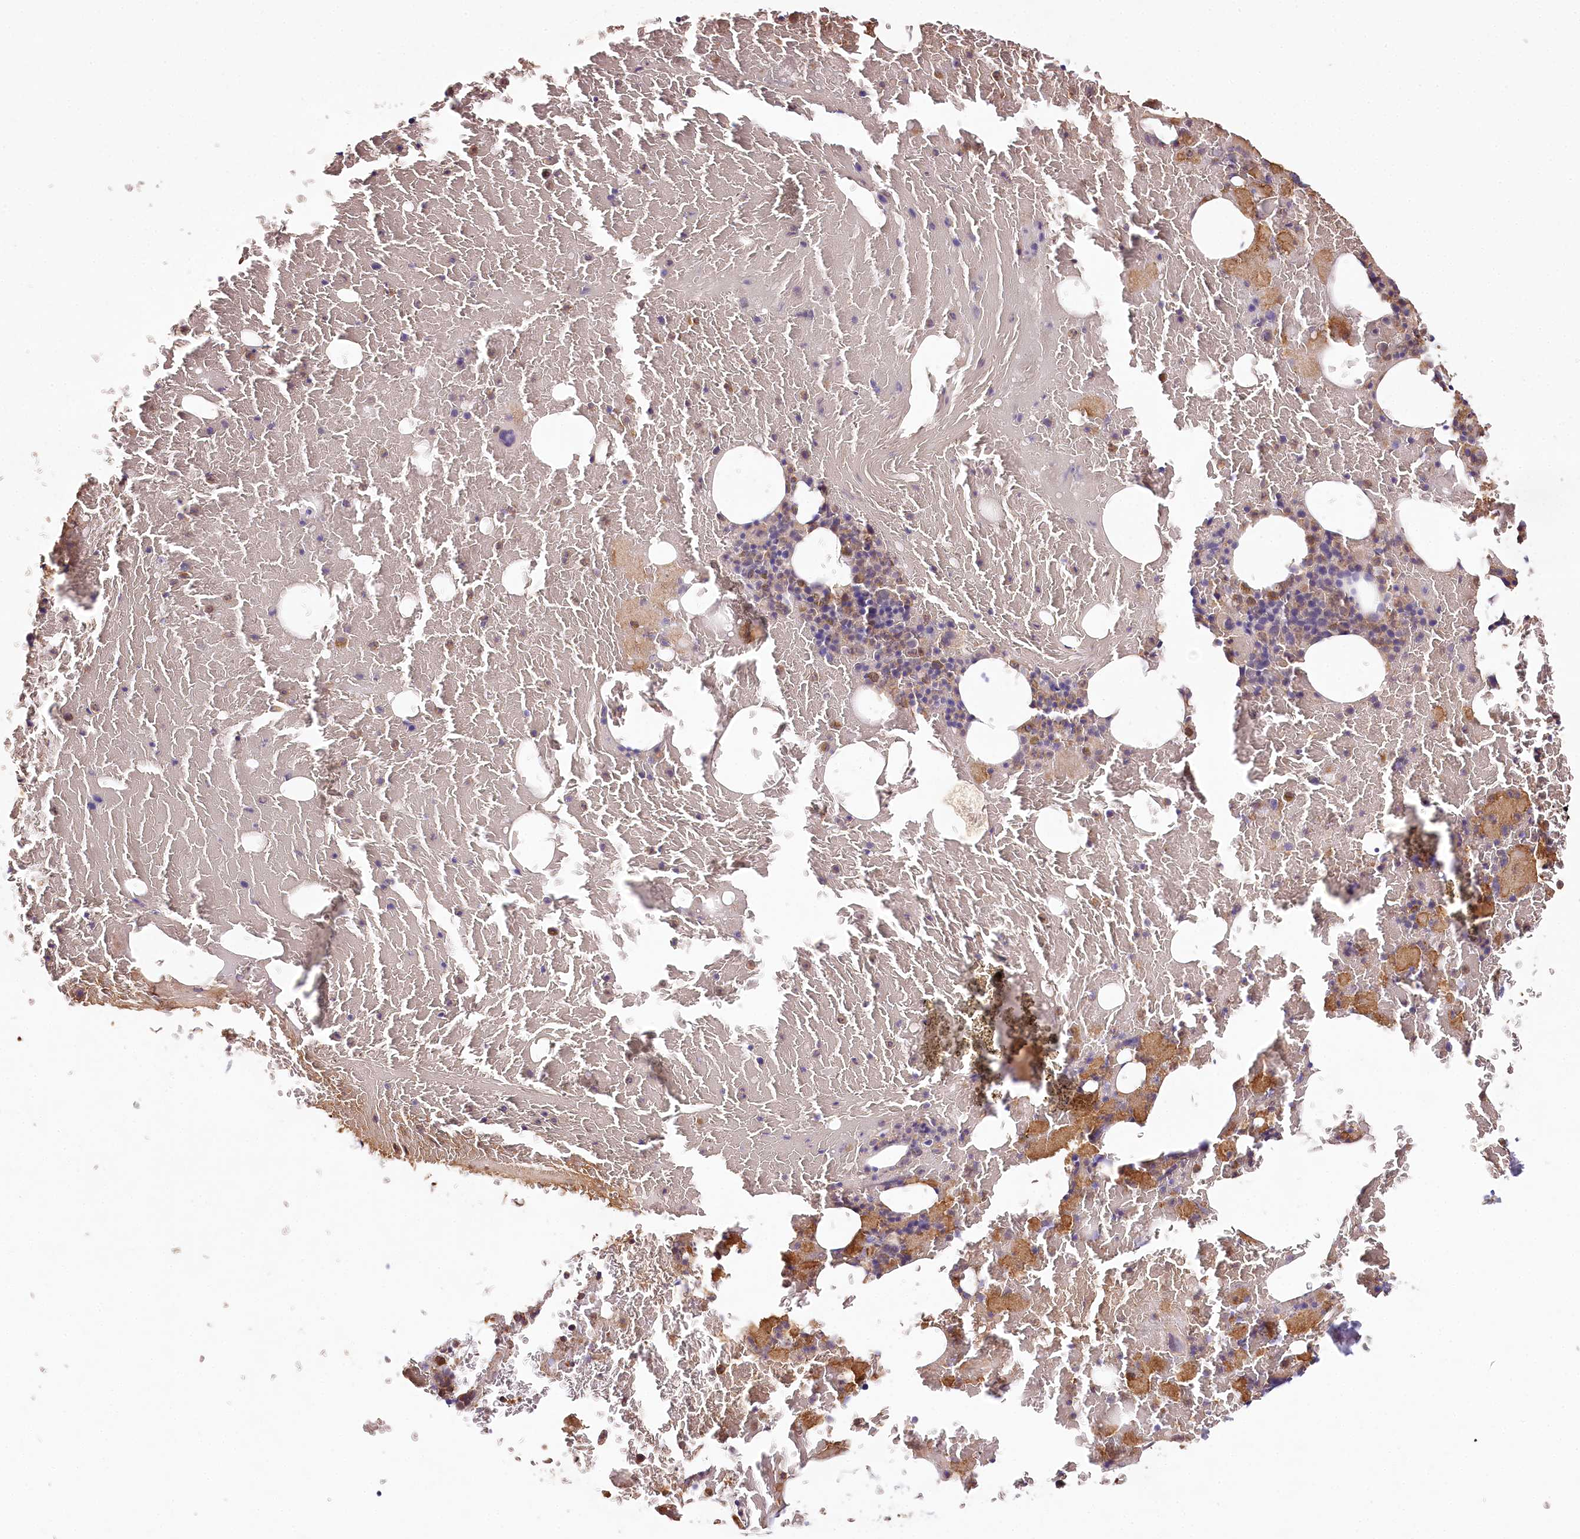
{"staining": {"intensity": "moderate", "quantity": "25%-75%", "location": "cytoplasmic/membranous"}, "tissue": "bone marrow", "cell_type": "Hematopoietic cells", "image_type": "normal", "snomed": [{"axis": "morphology", "description": "Normal tissue, NOS"}, {"axis": "topography", "description": "Bone marrow"}], "caption": "IHC micrograph of unremarkable bone marrow: bone marrow stained using immunohistochemistry demonstrates medium levels of moderate protein expression localized specifically in the cytoplasmic/membranous of hematopoietic cells, appearing as a cytoplasmic/membranous brown color.", "gene": "TUBGCP2", "patient": {"sex": "male", "age": 79}}